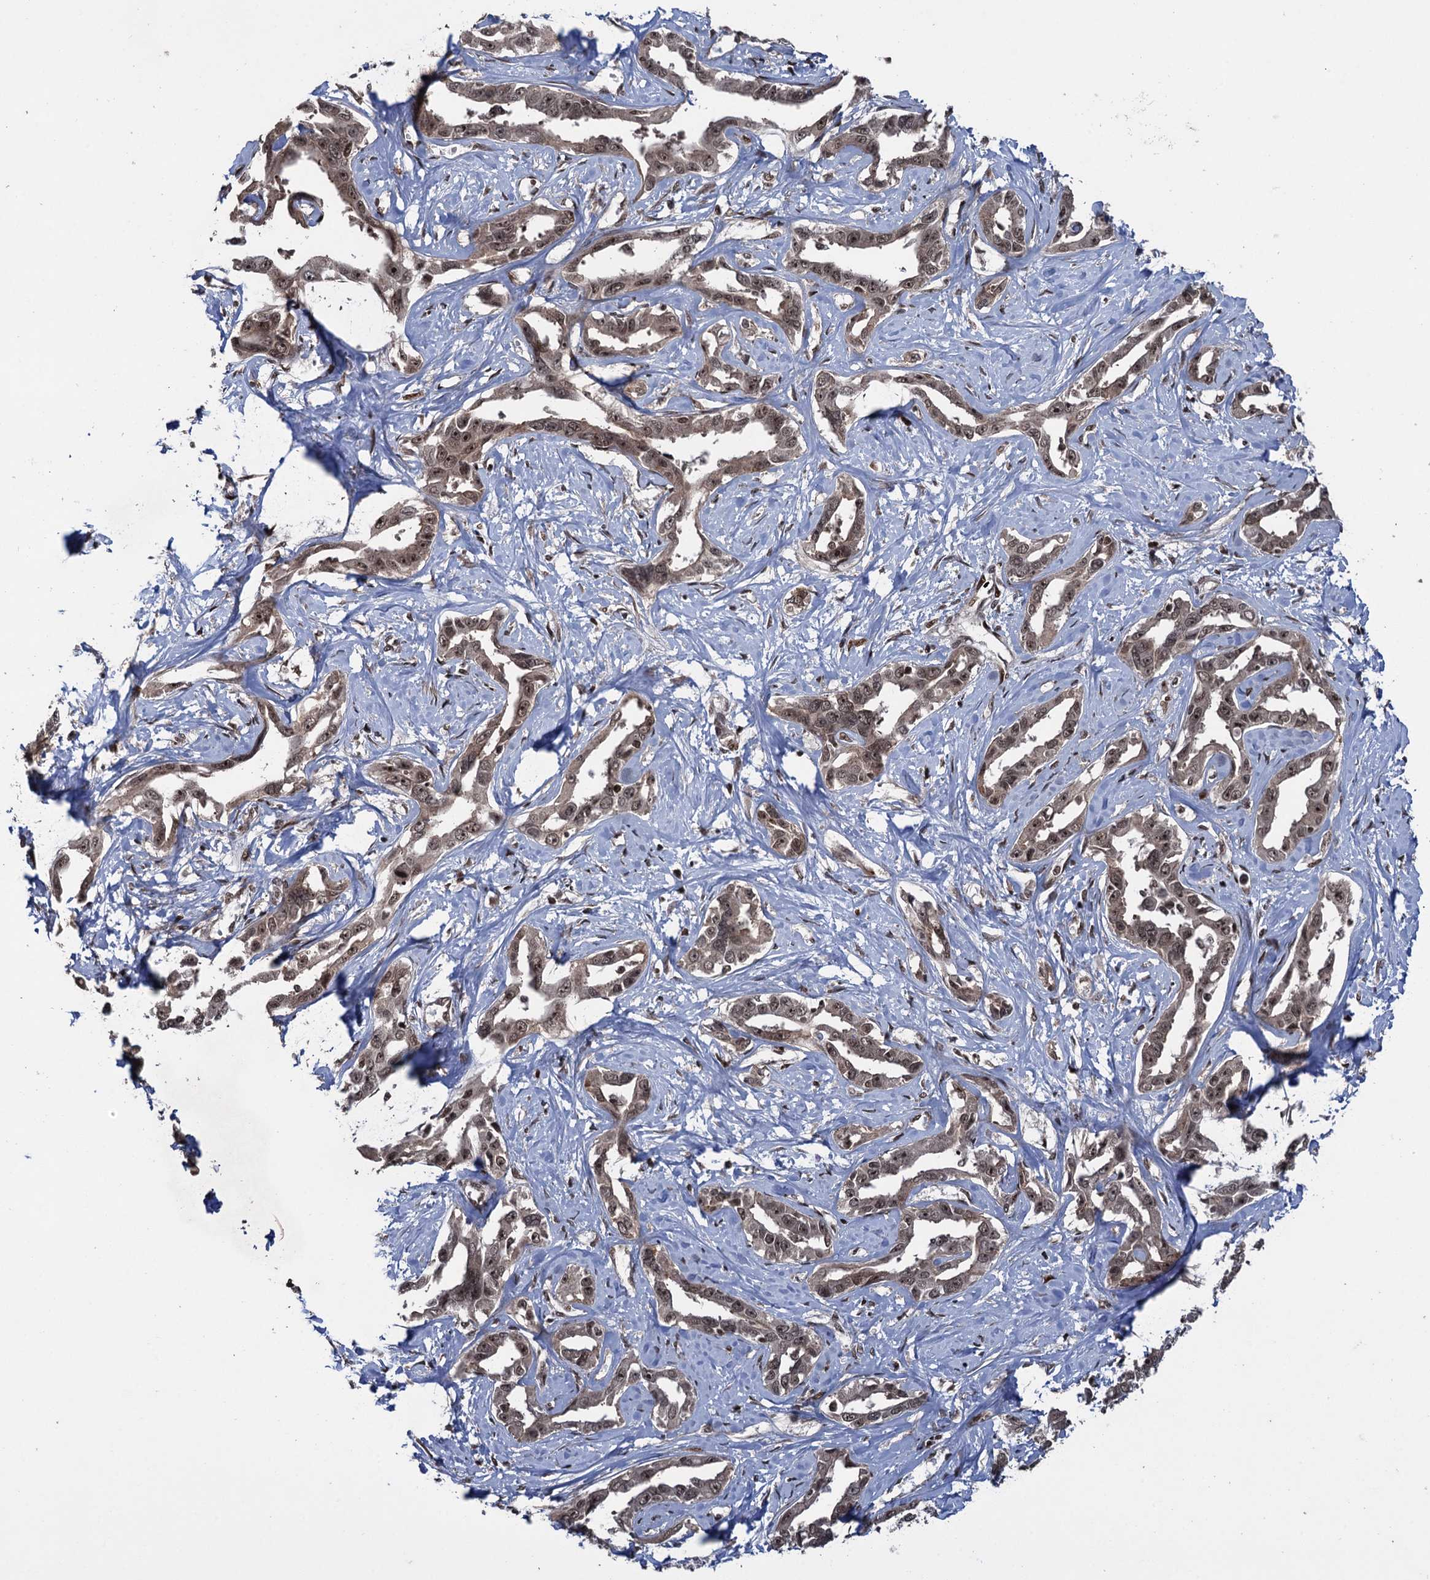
{"staining": {"intensity": "moderate", "quantity": ">75%", "location": "cytoplasmic/membranous,nuclear"}, "tissue": "liver cancer", "cell_type": "Tumor cells", "image_type": "cancer", "snomed": [{"axis": "morphology", "description": "Cholangiocarcinoma"}, {"axis": "topography", "description": "Liver"}], "caption": "Human liver cancer (cholangiocarcinoma) stained with a brown dye exhibits moderate cytoplasmic/membranous and nuclear positive staining in approximately >75% of tumor cells.", "gene": "ZNF169", "patient": {"sex": "male", "age": 59}}